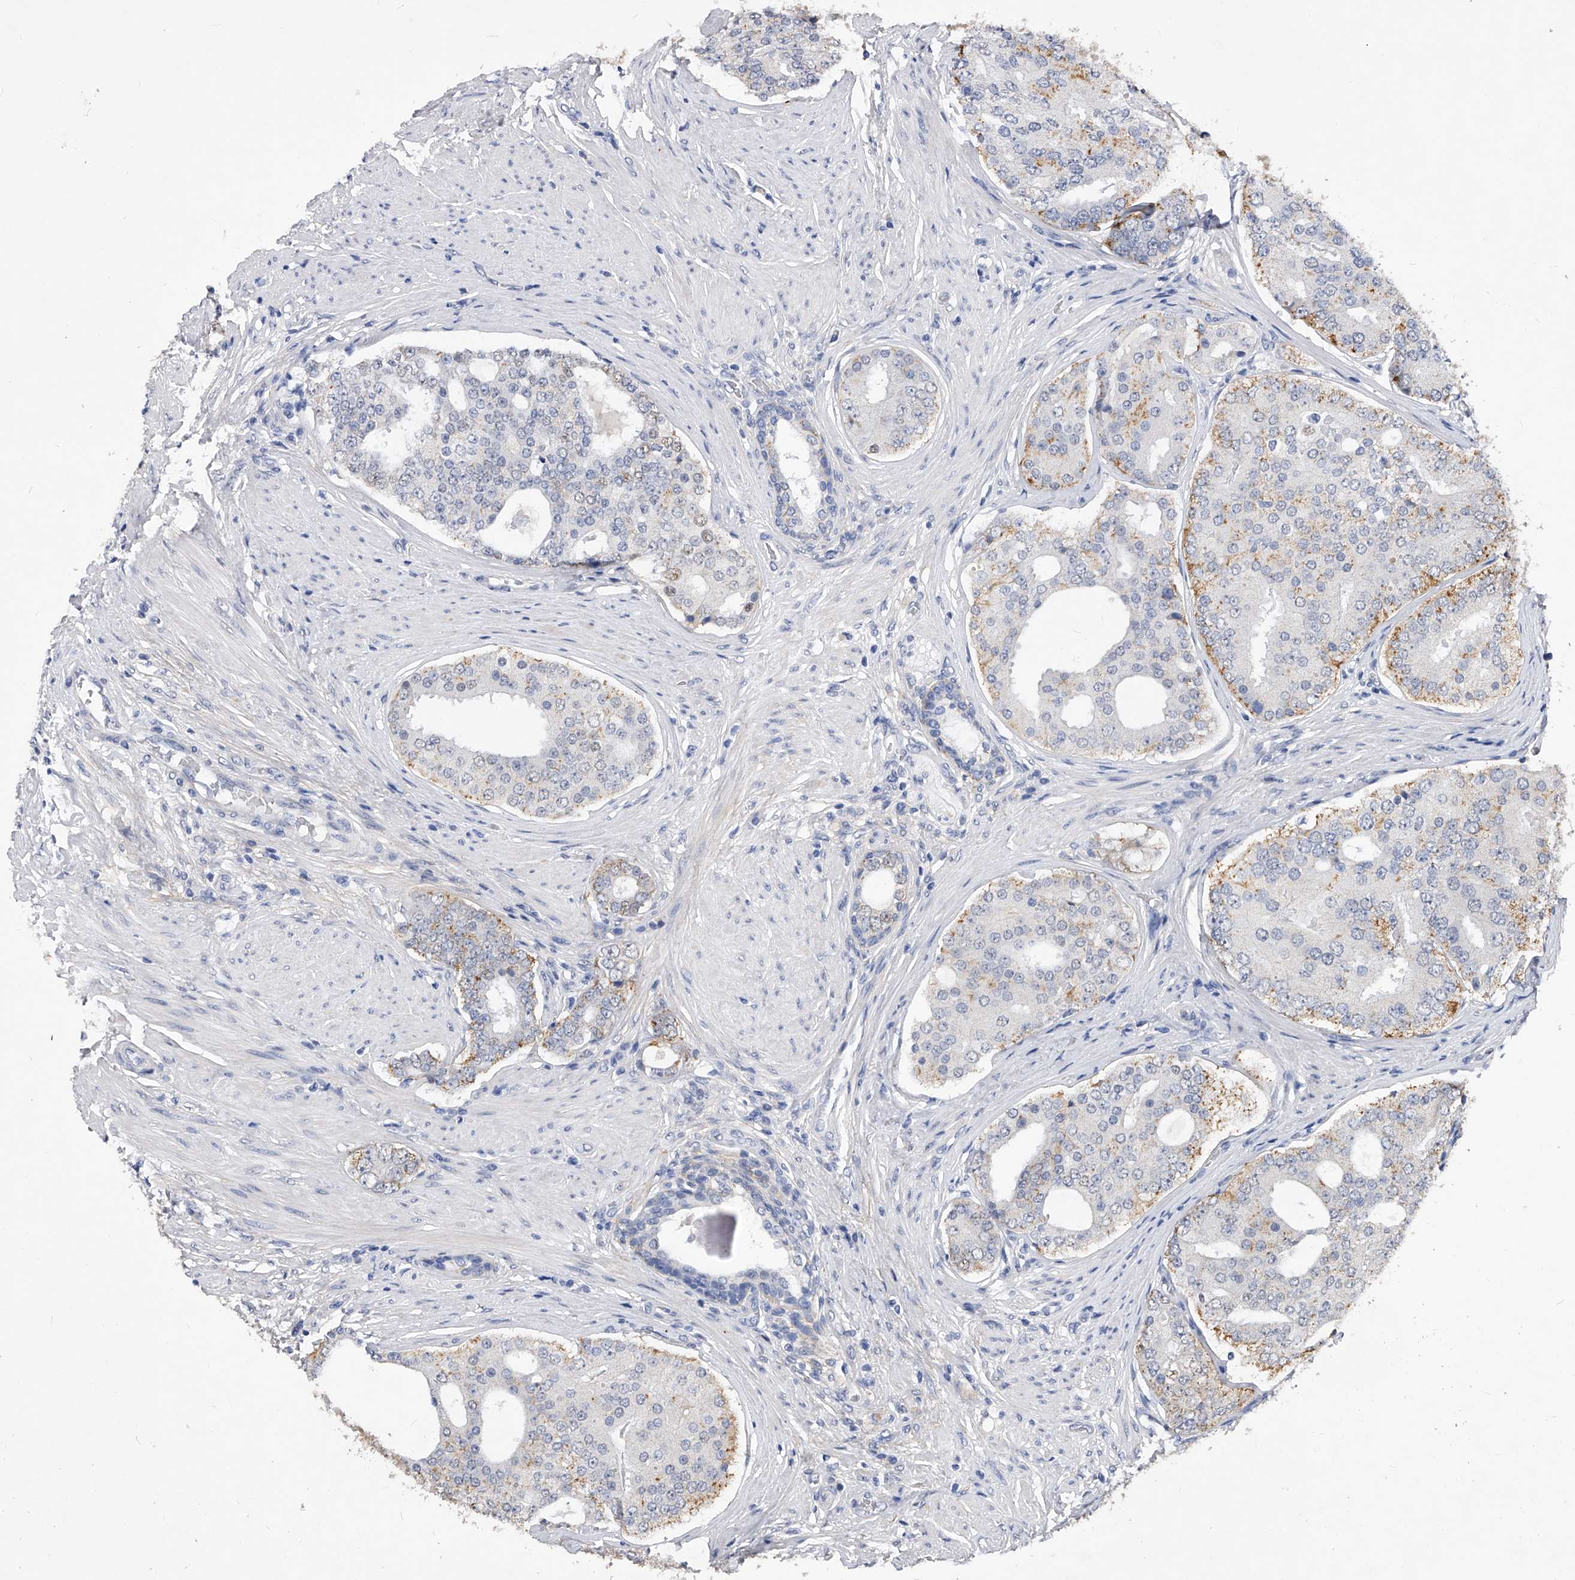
{"staining": {"intensity": "moderate", "quantity": "25%-75%", "location": "cytoplasmic/membranous"}, "tissue": "prostate cancer", "cell_type": "Tumor cells", "image_type": "cancer", "snomed": [{"axis": "morphology", "description": "Adenocarcinoma, High grade"}, {"axis": "topography", "description": "Prostate"}], "caption": "Immunohistochemical staining of human high-grade adenocarcinoma (prostate) shows medium levels of moderate cytoplasmic/membranous positivity in approximately 25%-75% of tumor cells.", "gene": "ZNF529", "patient": {"sex": "male", "age": 56}}